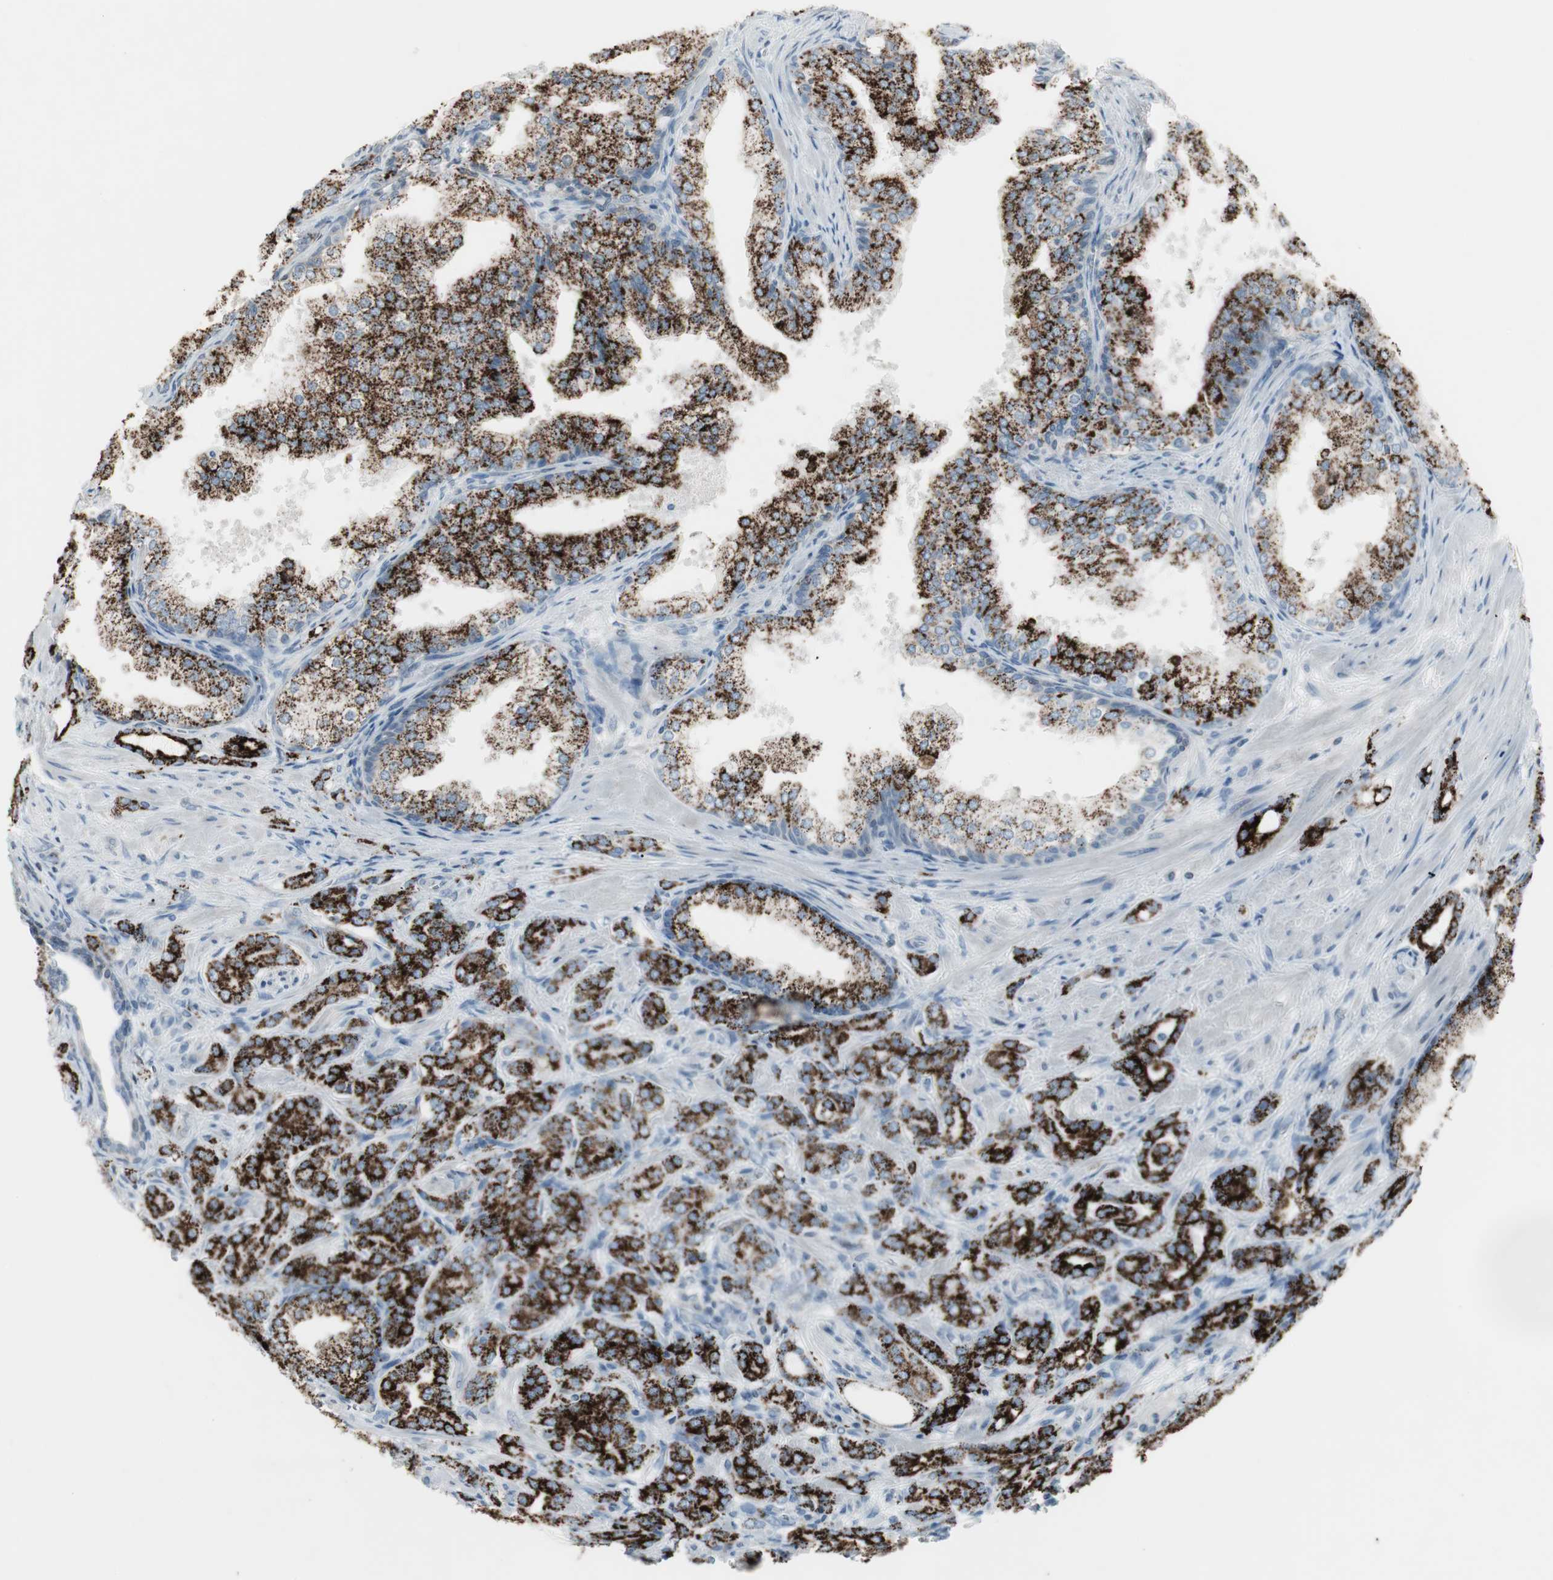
{"staining": {"intensity": "strong", "quantity": ">75%", "location": "cytoplasmic/membranous"}, "tissue": "prostate cancer", "cell_type": "Tumor cells", "image_type": "cancer", "snomed": [{"axis": "morphology", "description": "Adenocarcinoma, High grade"}, {"axis": "topography", "description": "Prostate"}], "caption": "The photomicrograph reveals staining of prostate cancer, revealing strong cytoplasmic/membranous protein staining (brown color) within tumor cells.", "gene": "ARG2", "patient": {"sex": "male", "age": 64}}